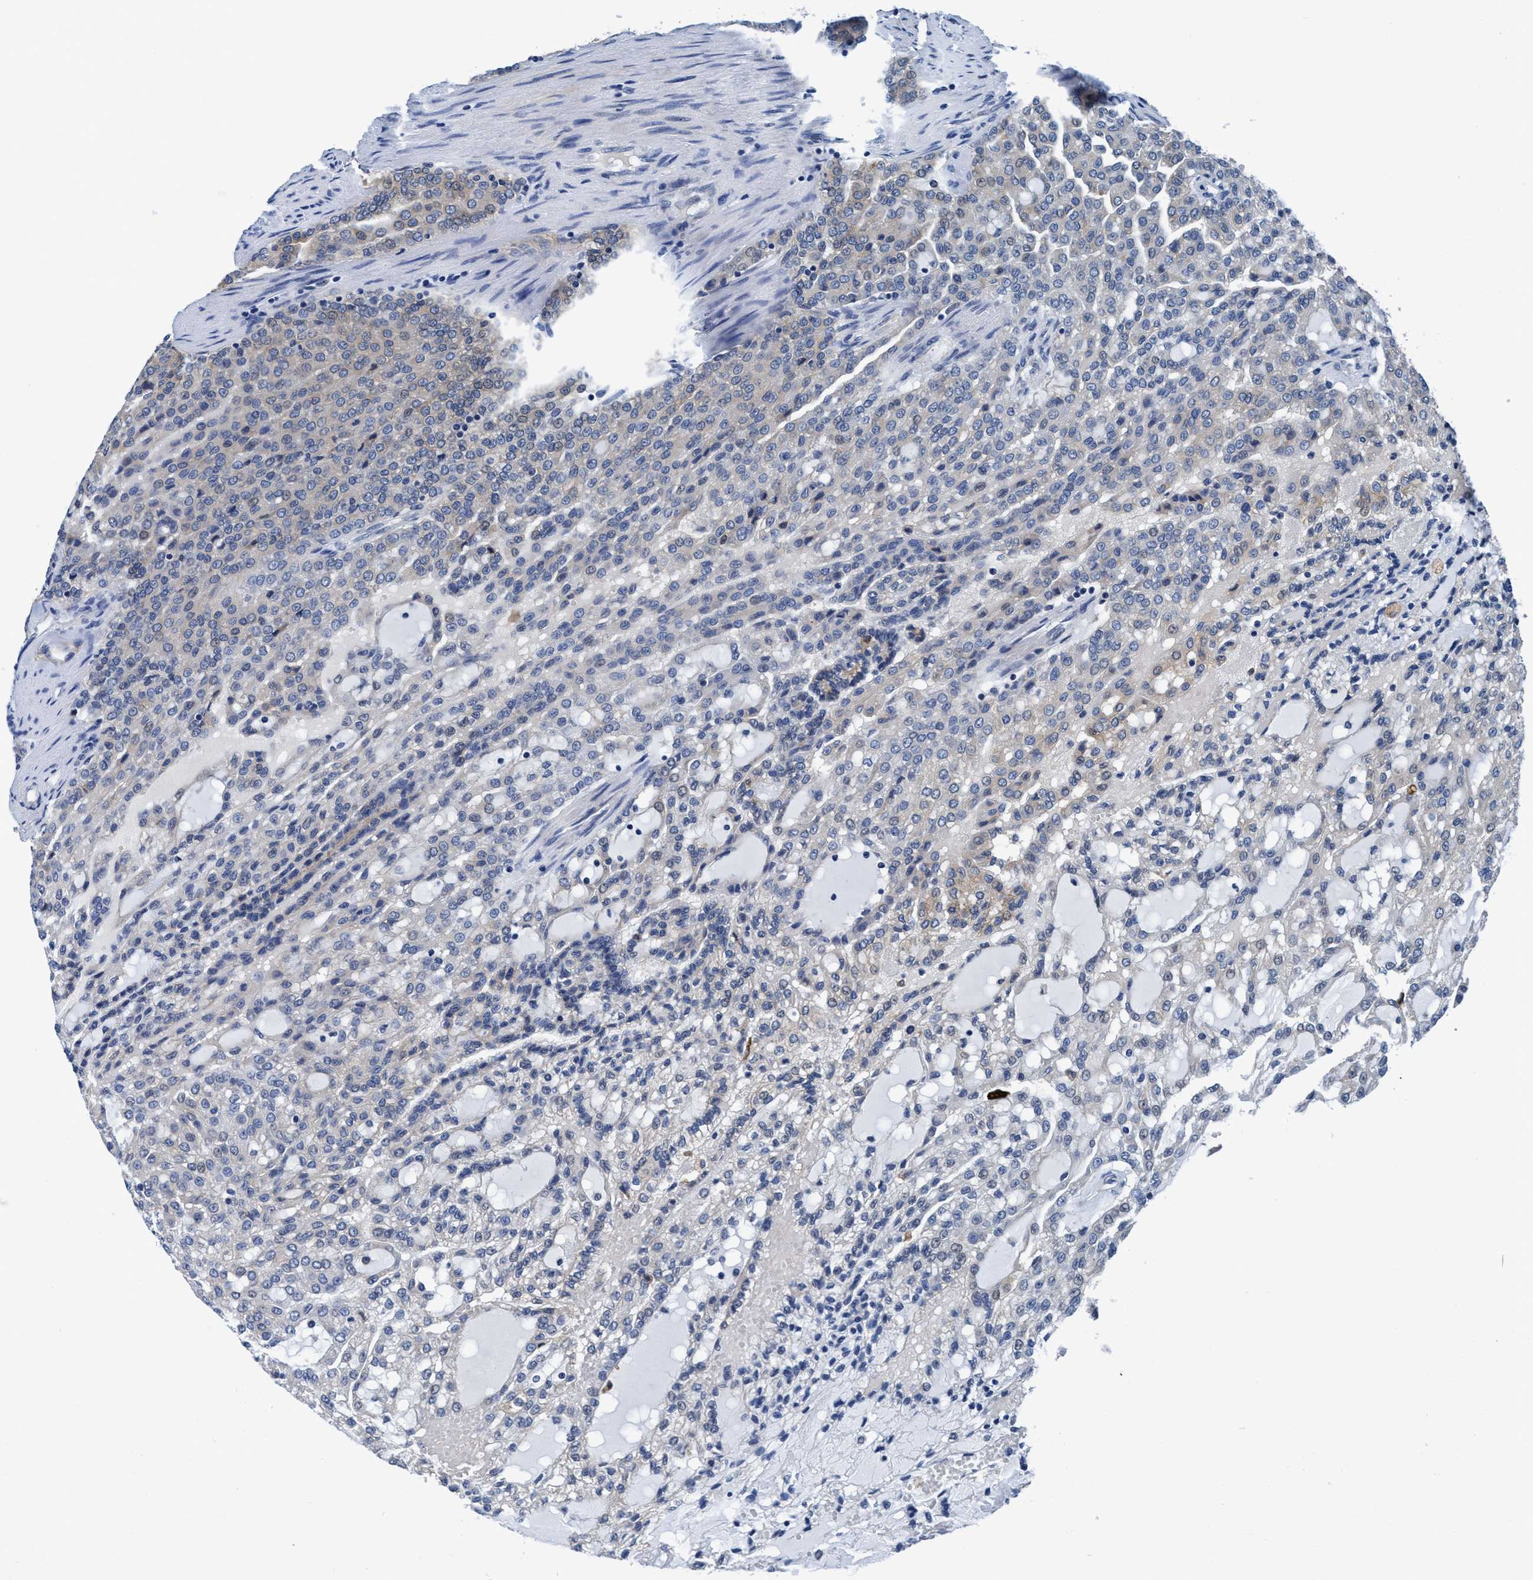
{"staining": {"intensity": "weak", "quantity": "<25%", "location": "cytoplasmic/membranous"}, "tissue": "renal cancer", "cell_type": "Tumor cells", "image_type": "cancer", "snomed": [{"axis": "morphology", "description": "Adenocarcinoma, NOS"}, {"axis": "topography", "description": "Kidney"}], "caption": "Histopathology image shows no protein staining in tumor cells of adenocarcinoma (renal) tissue.", "gene": "TMEM94", "patient": {"sex": "male", "age": 63}}